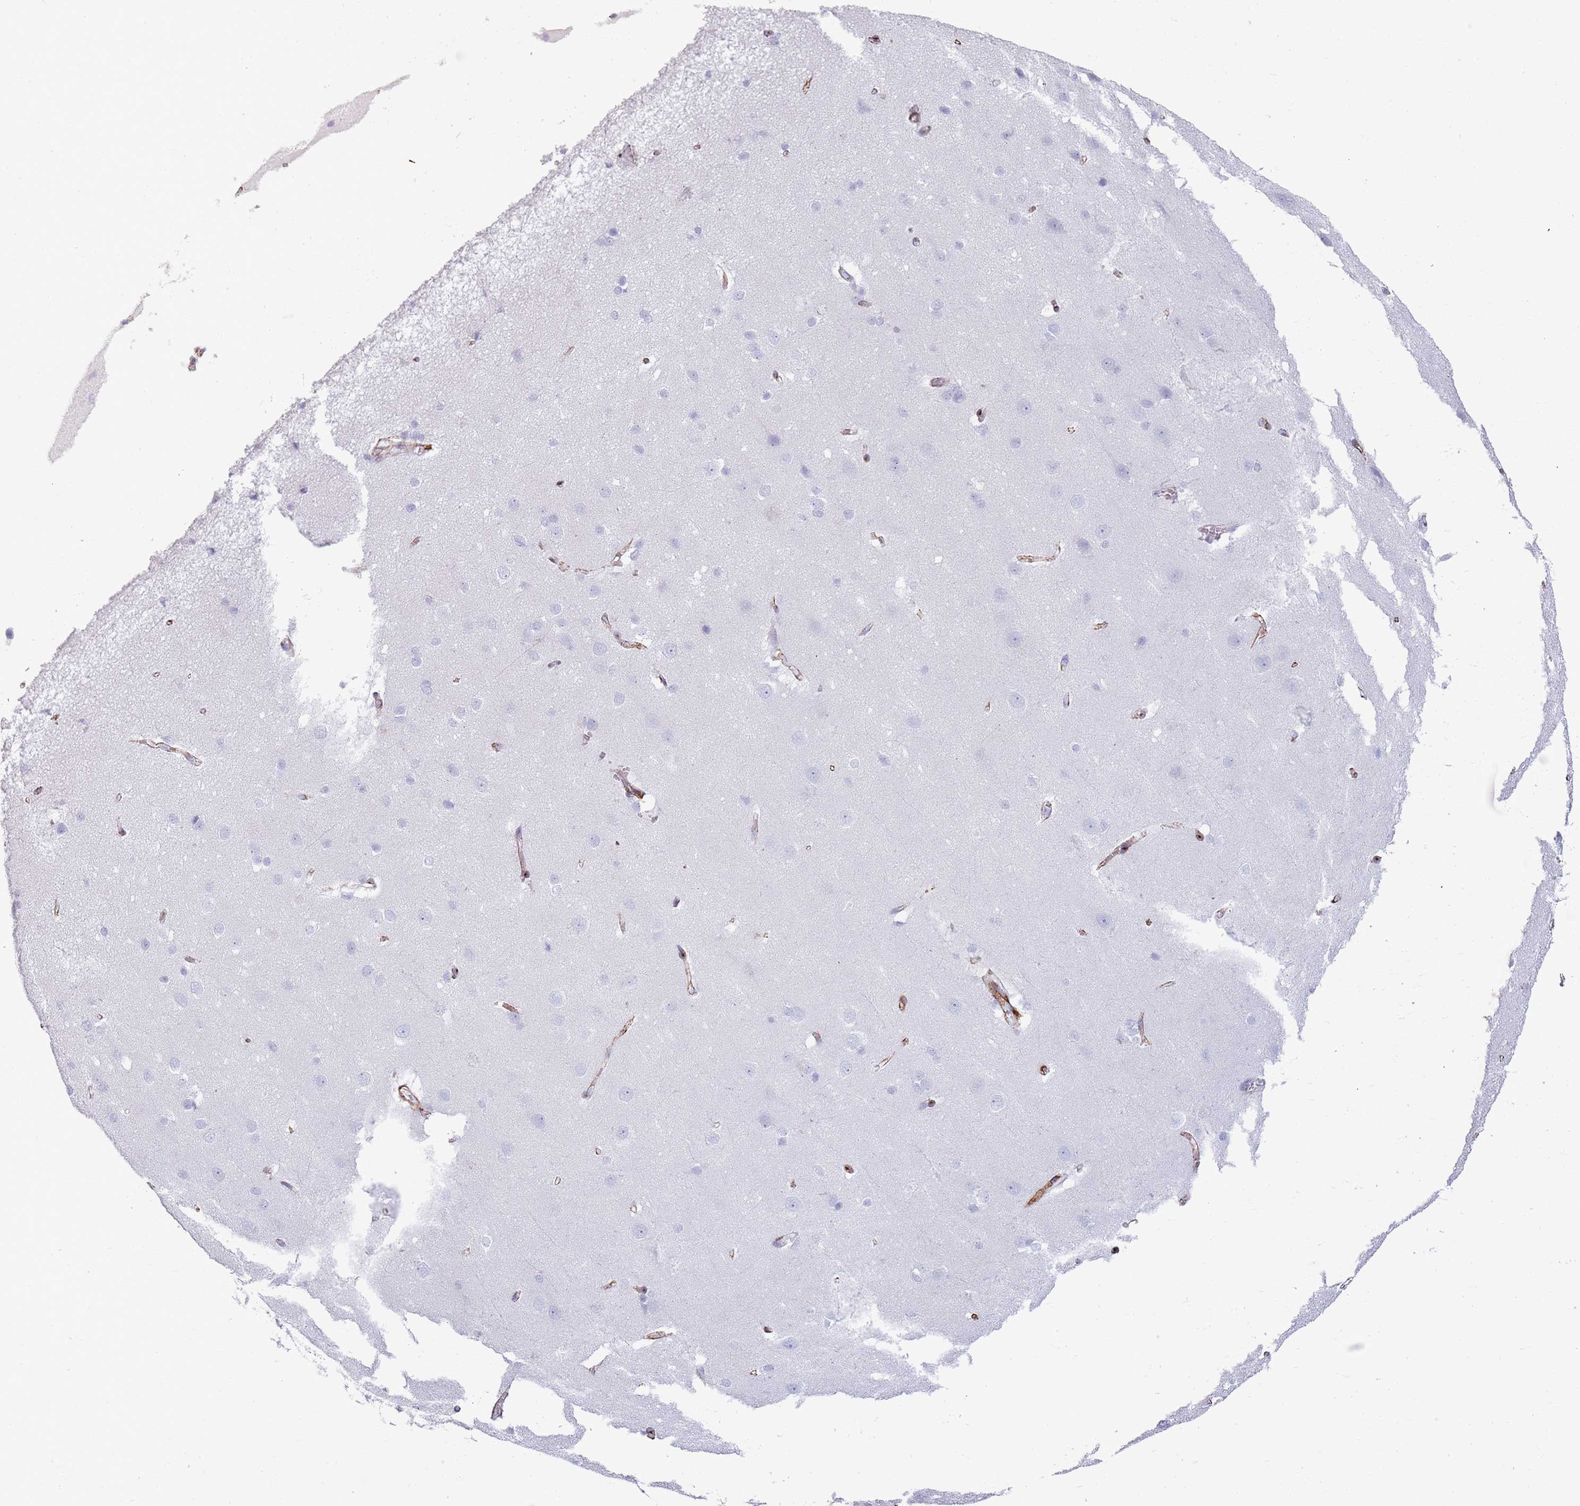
{"staining": {"intensity": "moderate", "quantity": ">75%", "location": "cytoplasmic/membranous"}, "tissue": "cerebral cortex", "cell_type": "Endothelial cells", "image_type": "normal", "snomed": [{"axis": "morphology", "description": "Normal tissue, NOS"}, {"axis": "topography", "description": "Cerebral cortex"}], "caption": "An immunohistochemistry photomicrograph of benign tissue is shown. Protein staining in brown shows moderate cytoplasmic/membranous positivity in cerebral cortex within endothelial cells. The protein is shown in brown color, while the nuclei are stained blue.", "gene": "COLEC12", "patient": {"sex": "male", "age": 37}}